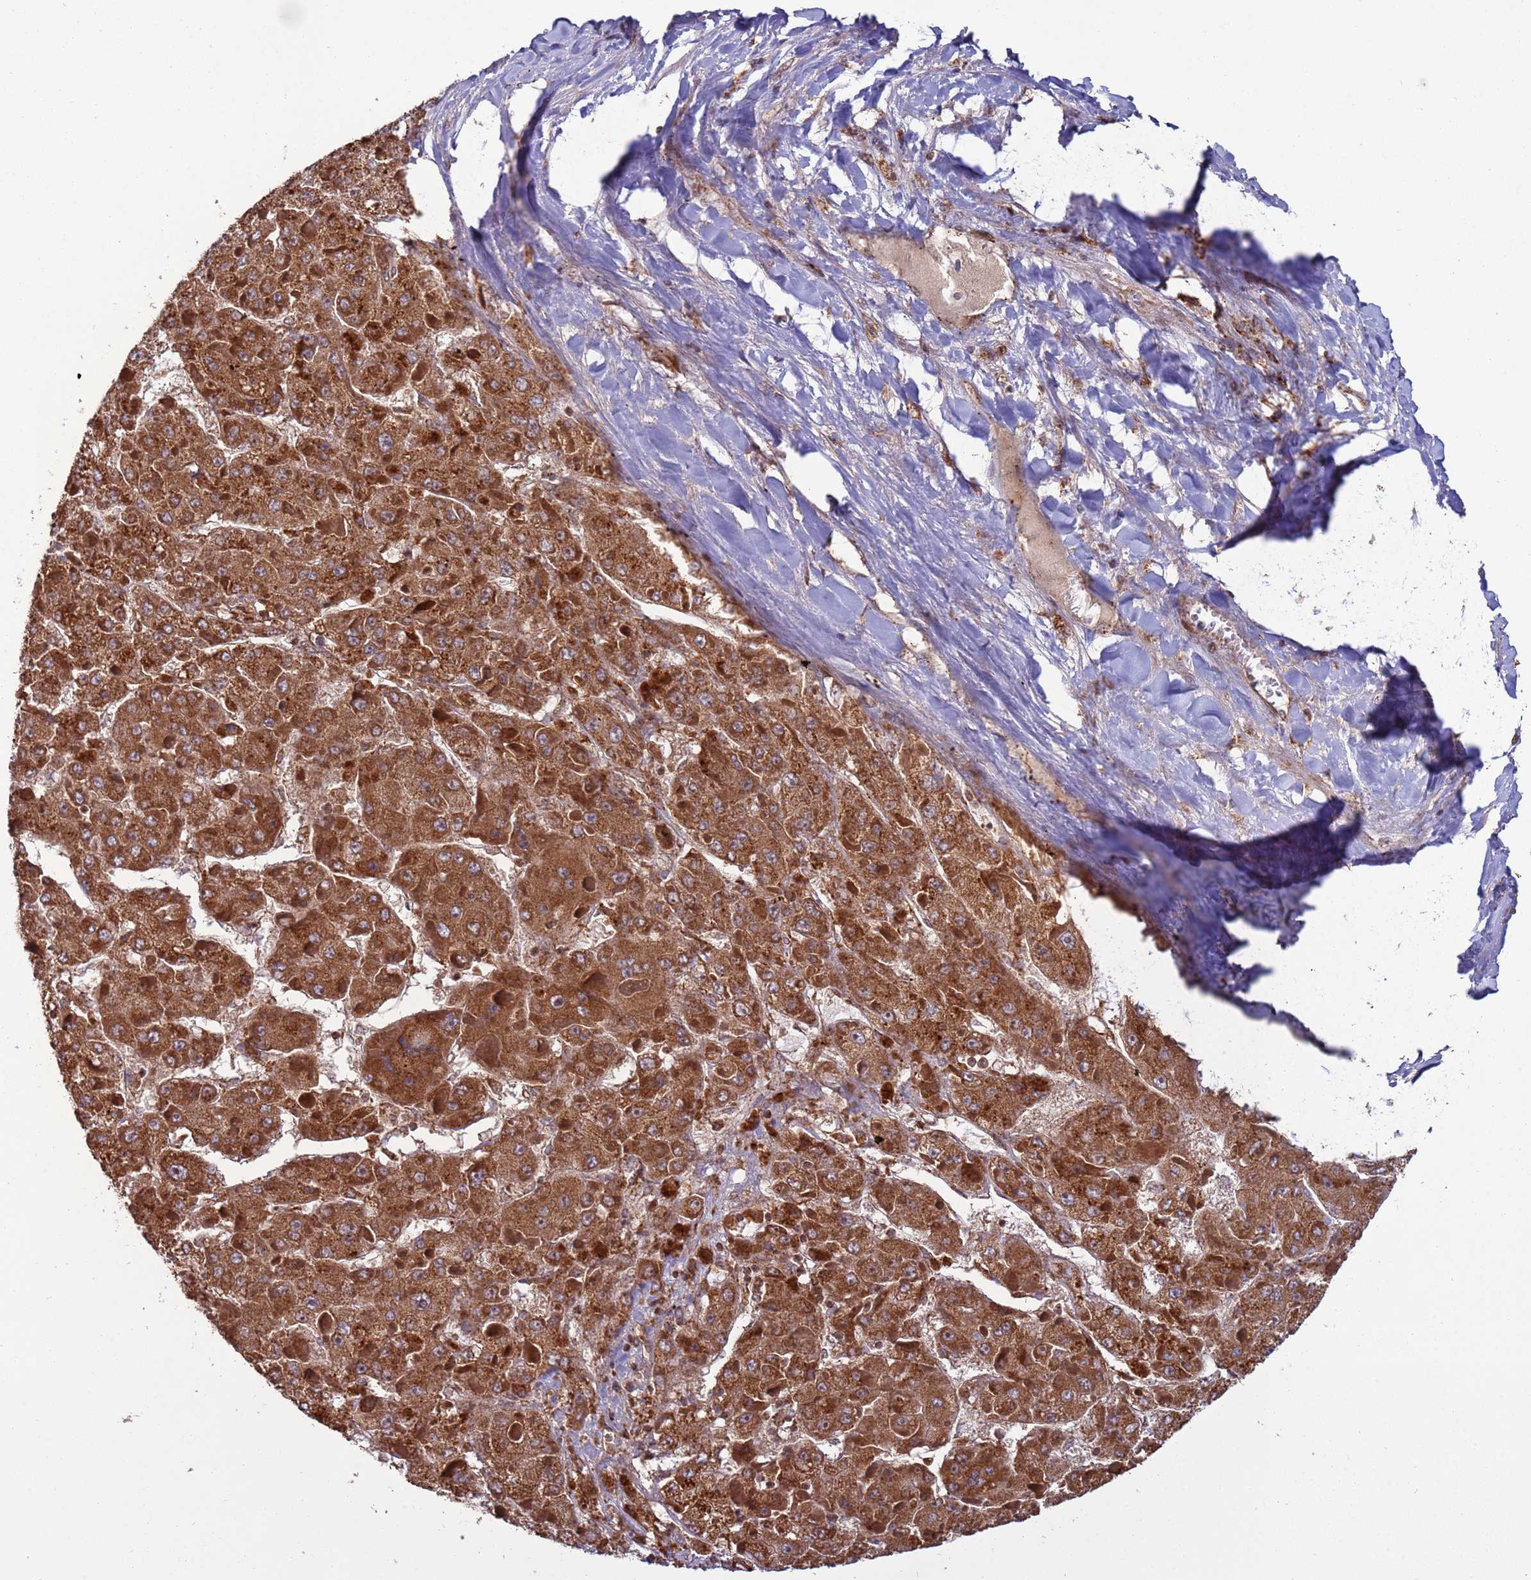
{"staining": {"intensity": "strong", "quantity": ">75%", "location": "cytoplasmic/membranous"}, "tissue": "liver cancer", "cell_type": "Tumor cells", "image_type": "cancer", "snomed": [{"axis": "morphology", "description": "Carcinoma, Hepatocellular, NOS"}, {"axis": "topography", "description": "Liver"}], "caption": "The immunohistochemical stain shows strong cytoplasmic/membranous staining in tumor cells of liver cancer (hepatocellular carcinoma) tissue.", "gene": "RCOR2", "patient": {"sex": "female", "age": 73}}